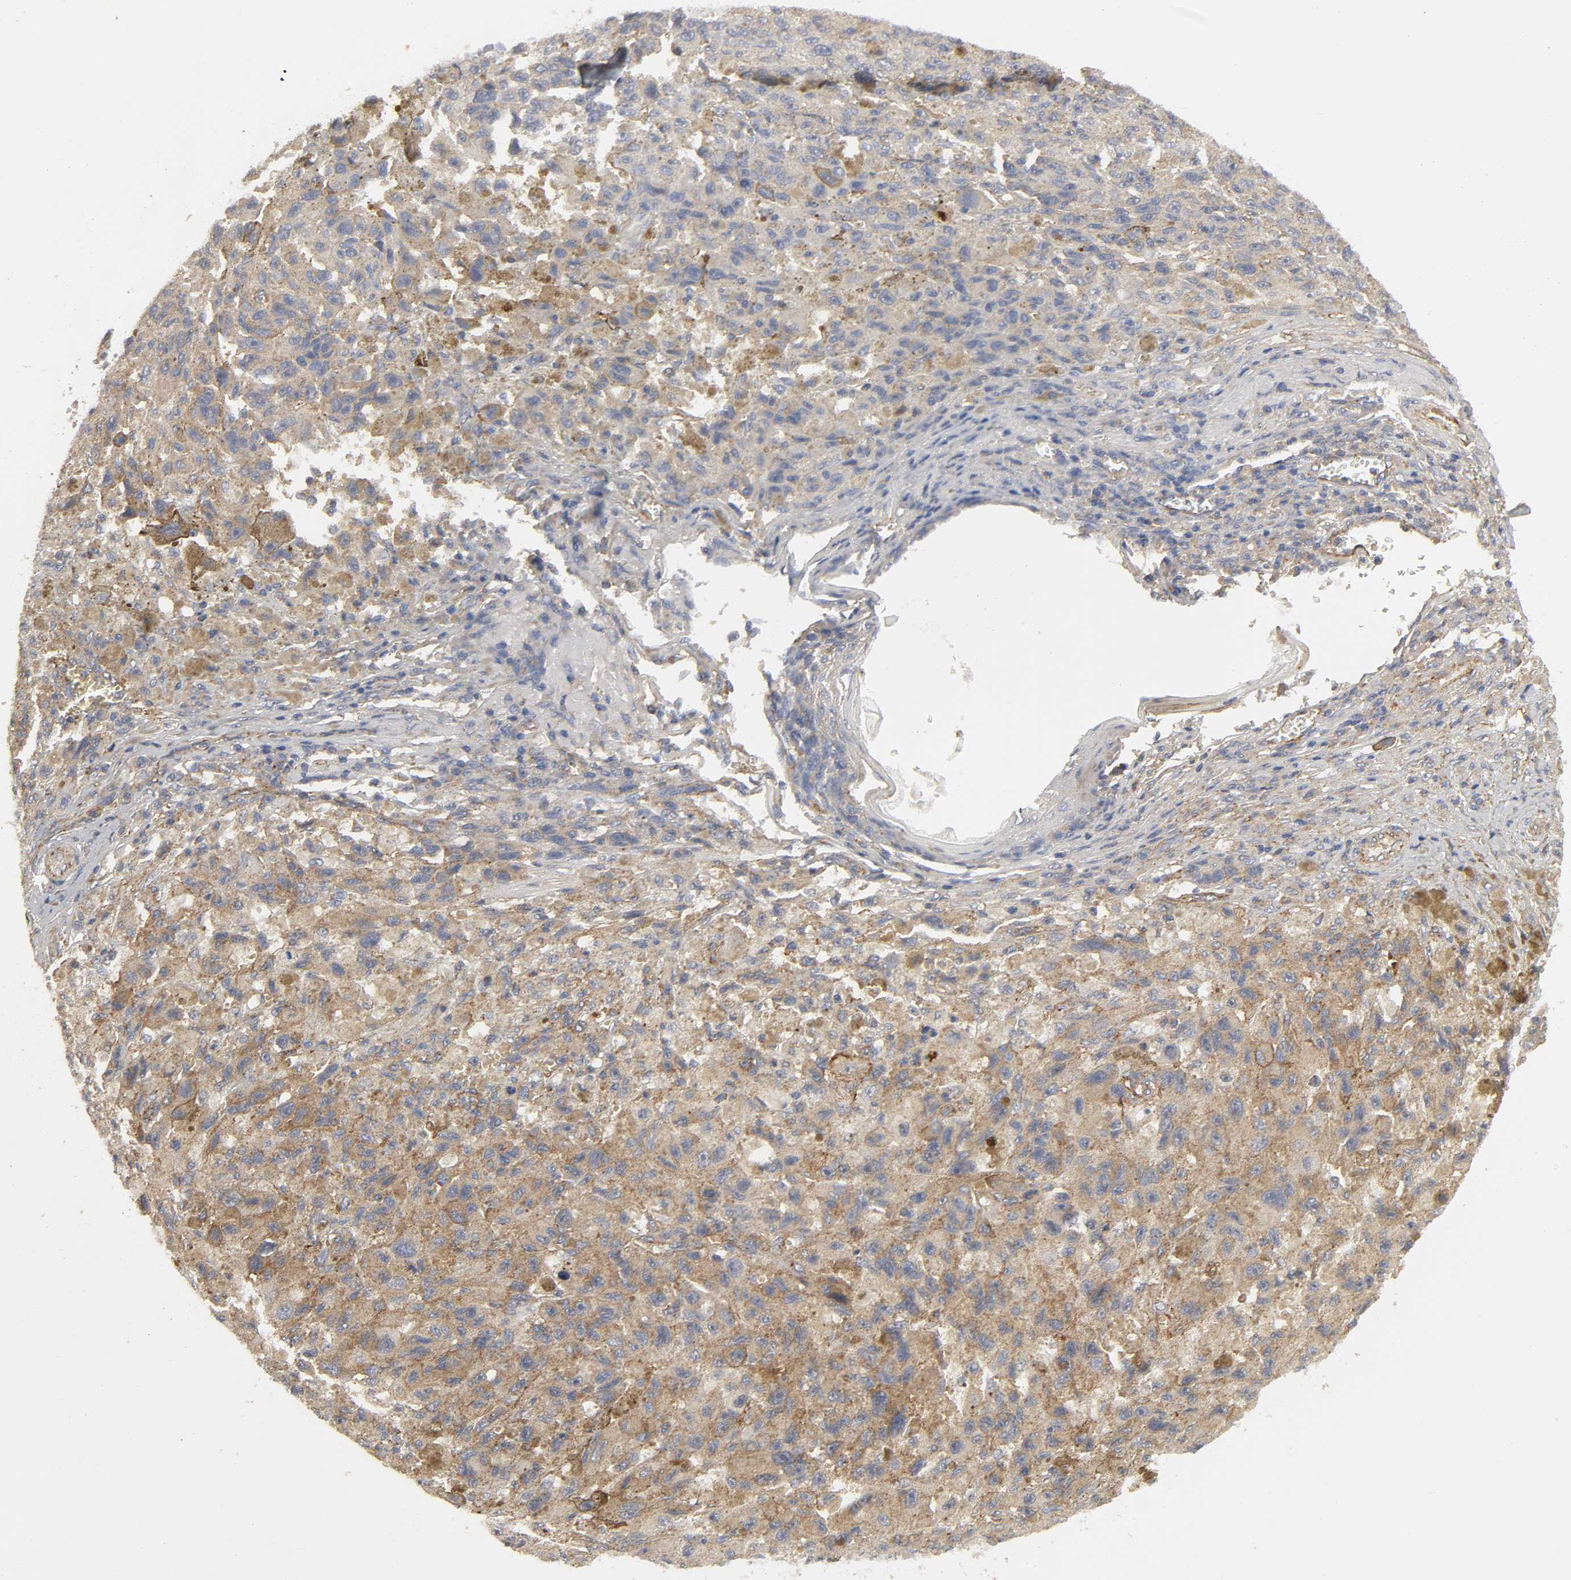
{"staining": {"intensity": "strong", "quantity": ">75%", "location": "cytoplasmic/membranous"}, "tissue": "melanoma", "cell_type": "Tumor cells", "image_type": "cancer", "snomed": [{"axis": "morphology", "description": "Malignant melanoma, NOS"}, {"axis": "topography", "description": "Skin"}], "caption": "IHC of human malignant melanoma displays high levels of strong cytoplasmic/membranous staining in about >75% of tumor cells.", "gene": "SH3GLB1", "patient": {"sex": "male", "age": 81}}